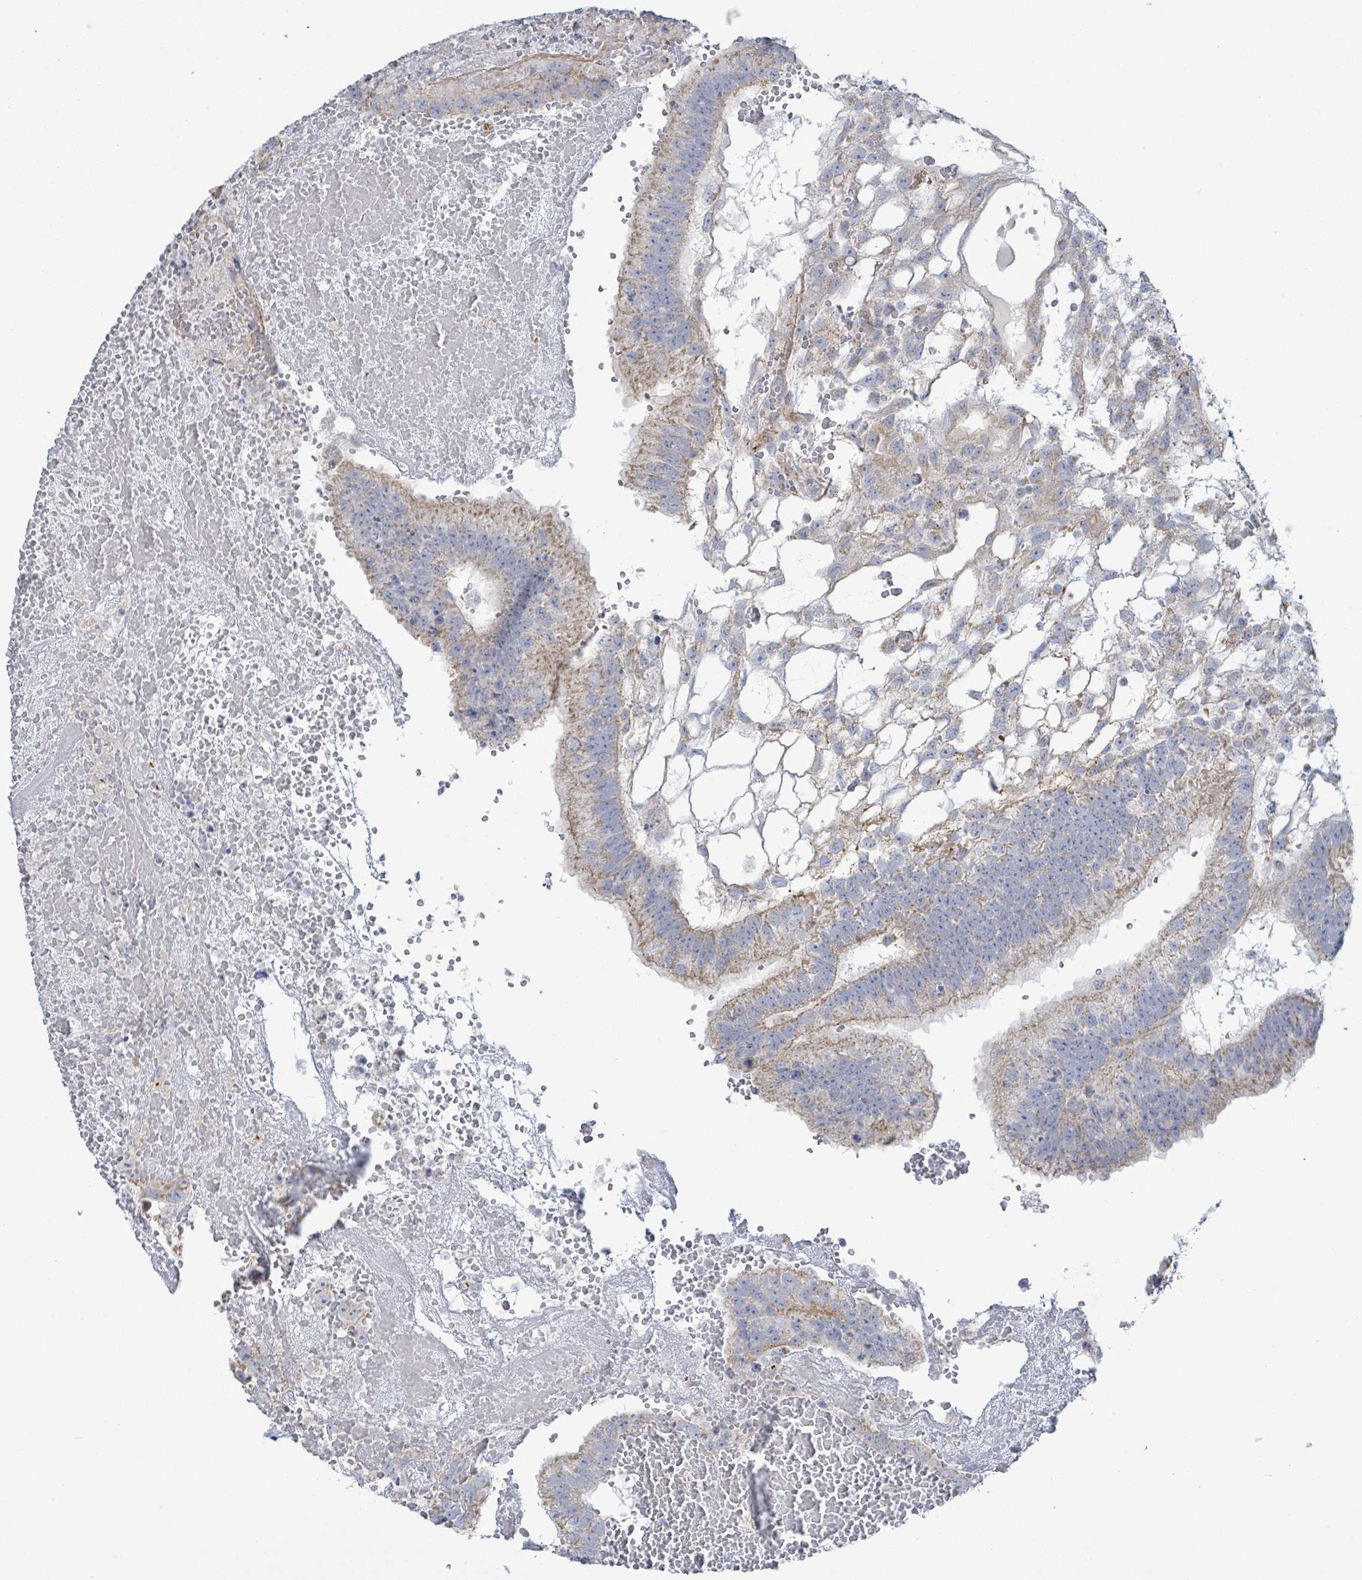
{"staining": {"intensity": "moderate", "quantity": "25%-75%", "location": "cytoplasmic/membranous"}, "tissue": "testis cancer", "cell_type": "Tumor cells", "image_type": "cancer", "snomed": [{"axis": "morphology", "description": "Normal tissue, NOS"}, {"axis": "morphology", "description": "Carcinoma, Embryonal, NOS"}, {"axis": "topography", "description": "Testis"}], "caption": "This micrograph displays testis cancer stained with immunohistochemistry to label a protein in brown. The cytoplasmic/membranous of tumor cells show moderate positivity for the protein. Nuclei are counter-stained blue.", "gene": "ALG12", "patient": {"sex": "male", "age": 32}}